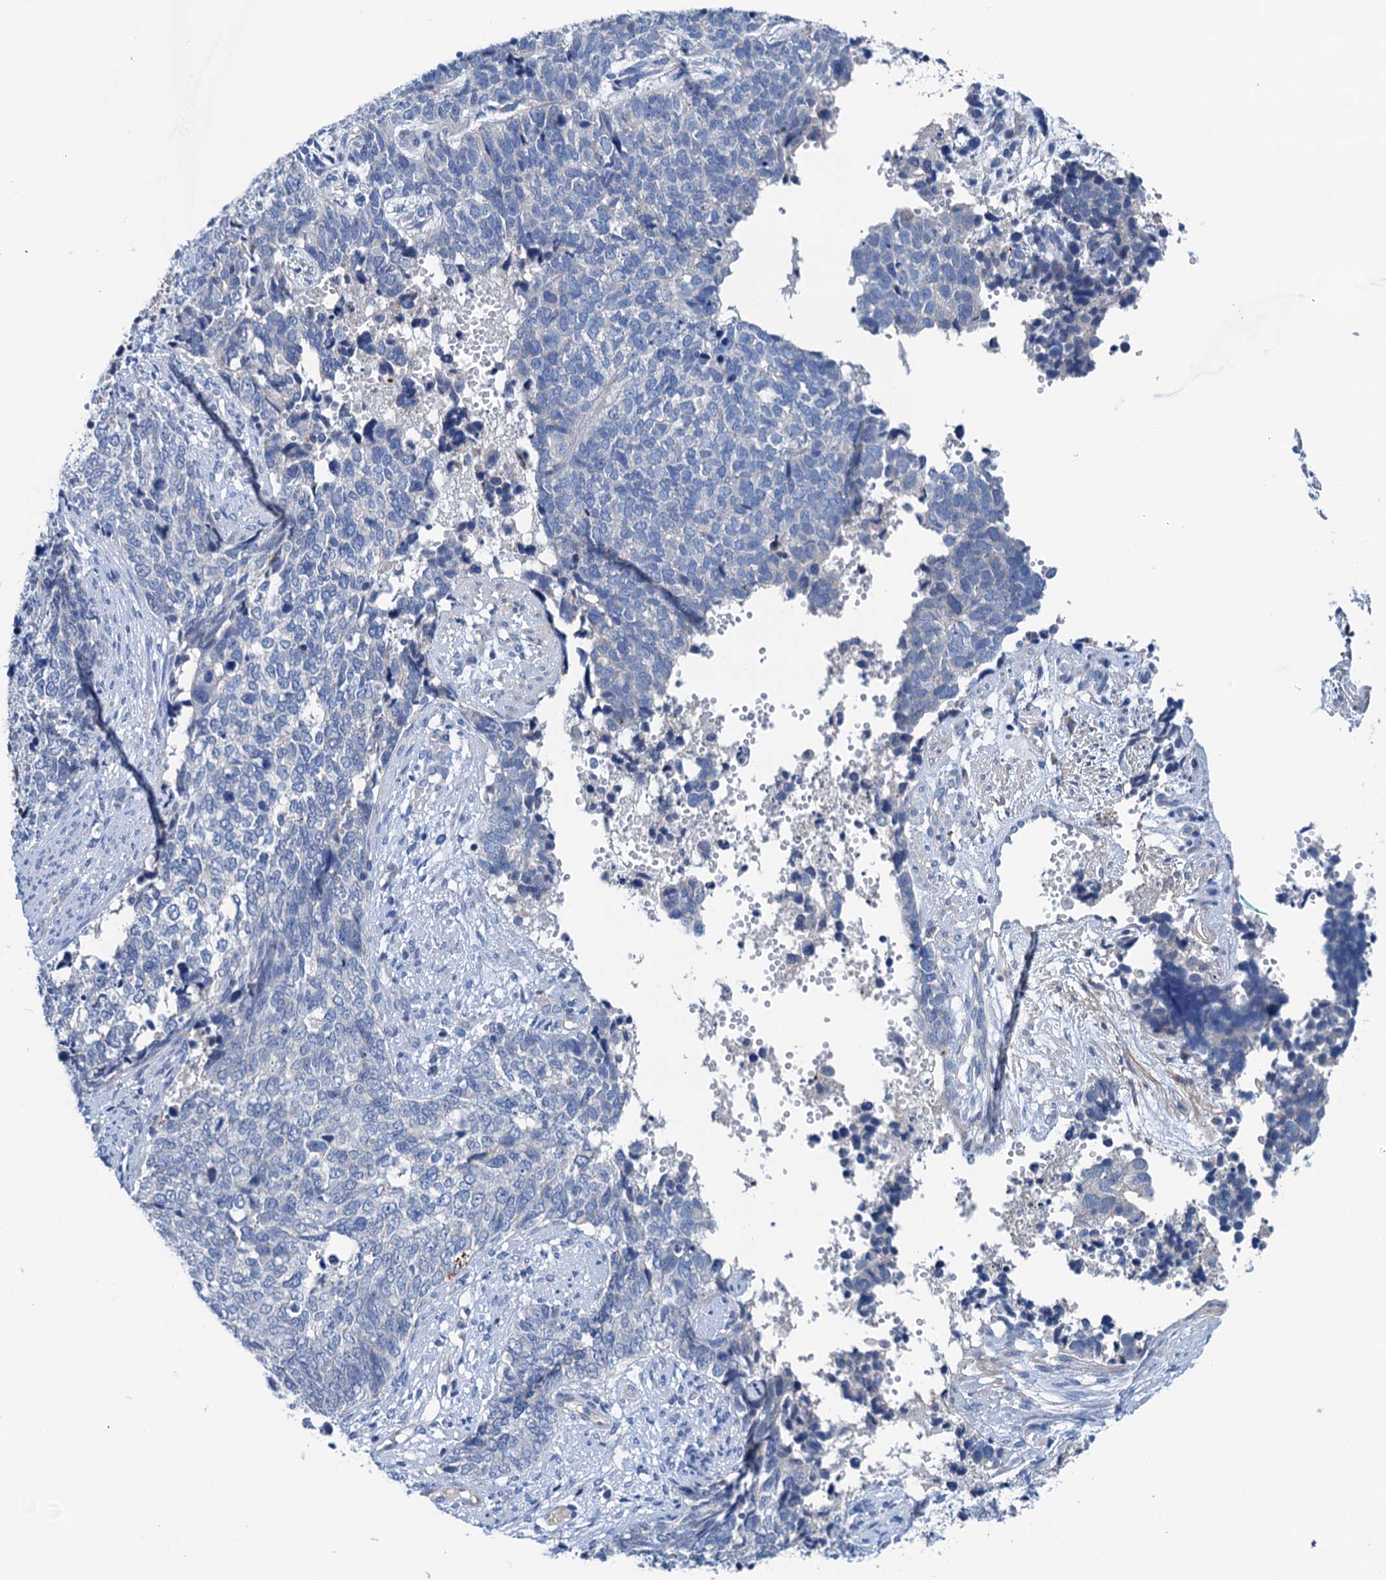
{"staining": {"intensity": "negative", "quantity": "none", "location": "none"}, "tissue": "cervical cancer", "cell_type": "Tumor cells", "image_type": "cancer", "snomed": [{"axis": "morphology", "description": "Squamous cell carcinoma, NOS"}, {"axis": "topography", "description": "Cervix"}], "caption": "A histopathology image of squamous cell carcinoma (cervical) stained for a protein displays no brown staining in tumor cells.", "gene": "KNDC1", "patient": {"sex": "female", "age": 63}}